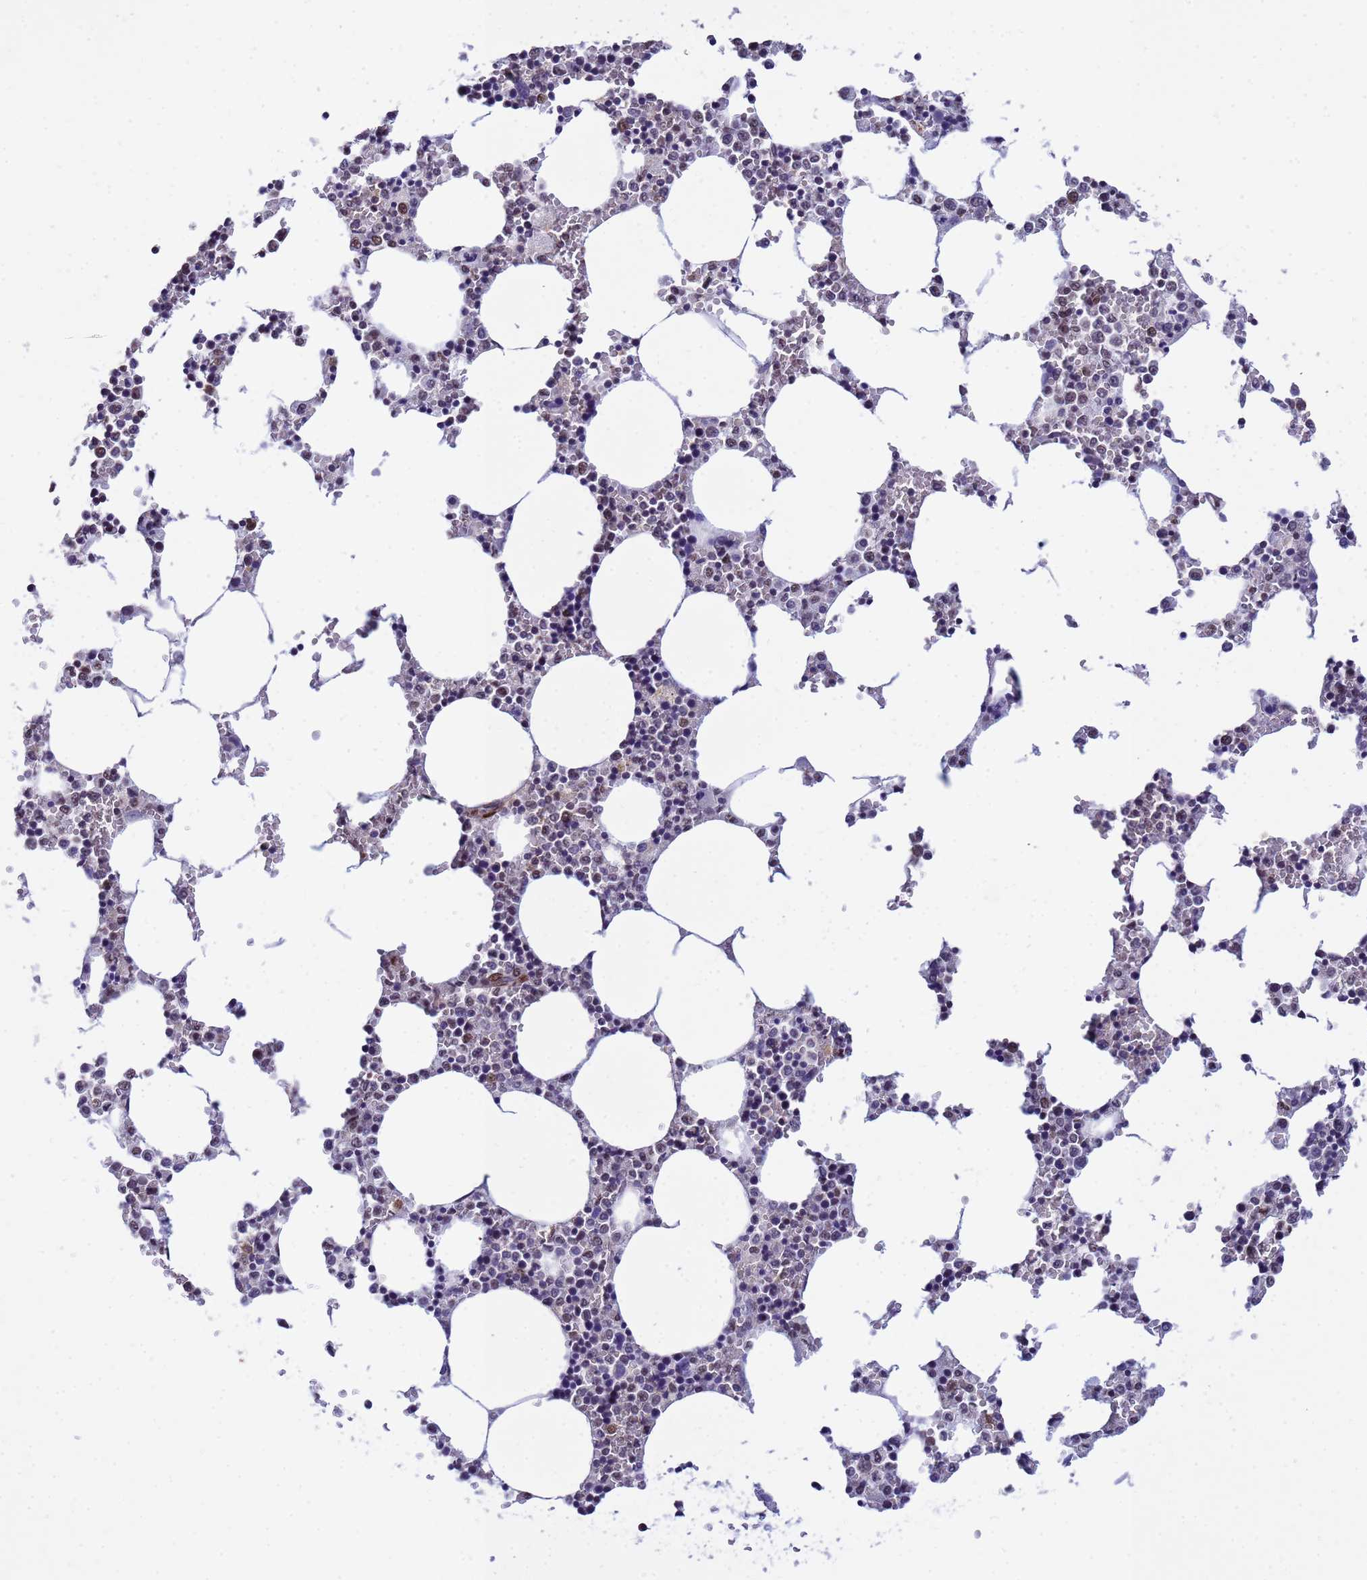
{"staining": {"intensity": "moderate", "quantity": "<25%", "location": "nuclear"}, "tissue": "bone marrow", "cell_type": "Hematopoietic cells", "image_type": "normal", "snomed": [{"axis": "morphology", "description": "Normal tissue, NOS"}, {"axis": "topography", "description": "Bone marrow"}], "caption": "Immunohistochemistry micrograph of unremarkable bone marrow: bone marrow stained using IHC shows low levels of moderate protein expression localized specifically in the nuclear of hematopoietic cells, appearing as a nuclear brown color.", "gene": "TRIP6", "patient": {"sex": "female", "age": 64}}